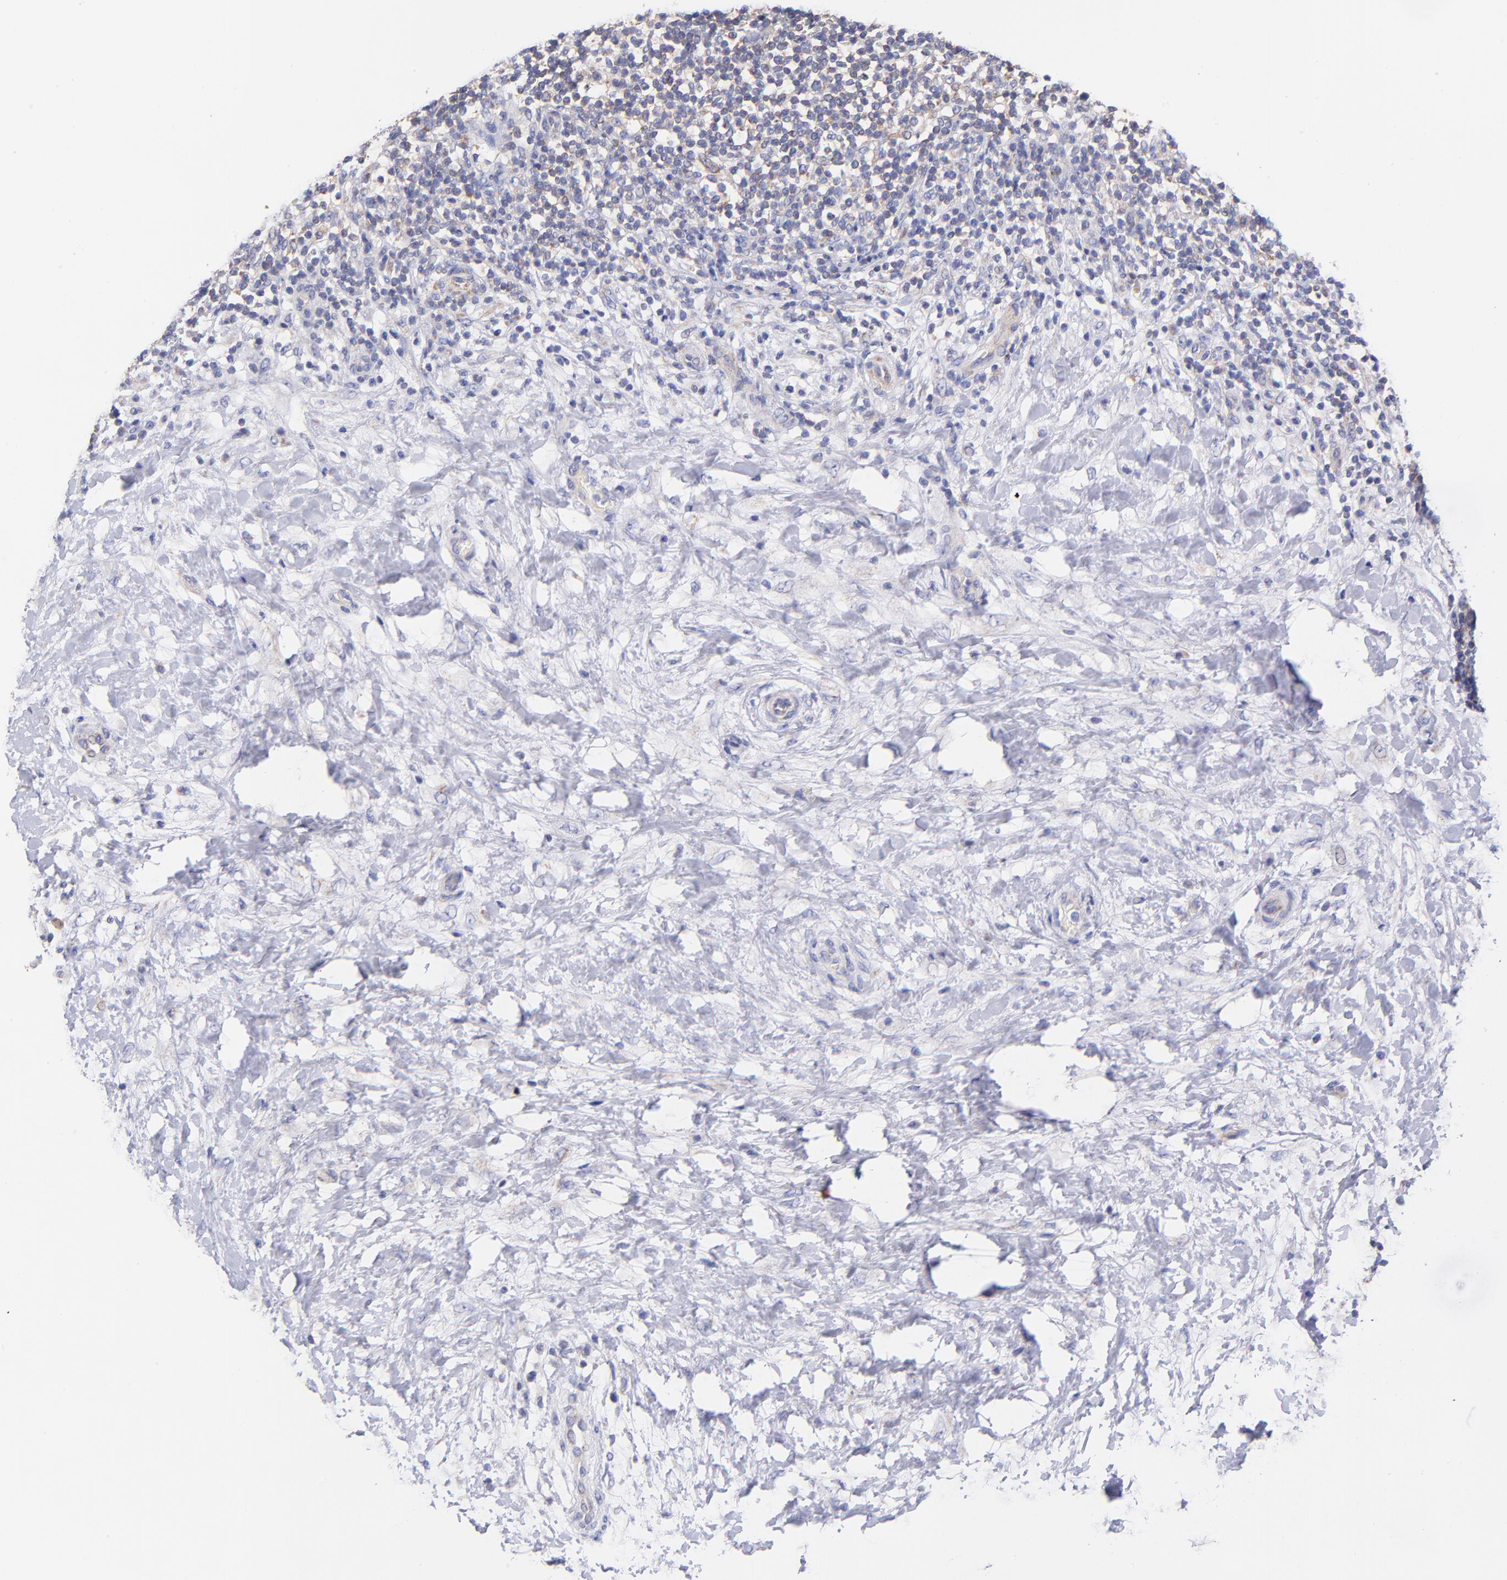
{"staining": {"intensity": "weak", "quantity": "<25%", "location": "cytoplasmic/membranous"}, "tissue": "lymphoma", "cell_type": "Tumor cells", "image_type": "cancer", "snomed": [{"axis": "morphology", "description": "Malignant lymphoma, non-Hodgkin's type, Low grade"}, {"axis": "topography", "description": "Lymph node"}], "caption": "Malignant lymphoma, non-Hodgkin's type (low-grade) was stained to show a protein in brown. There is no significant positivity in tumor cells.", "gene": "NDUFB7", "patient": {"sex": "female", "age": 76}}